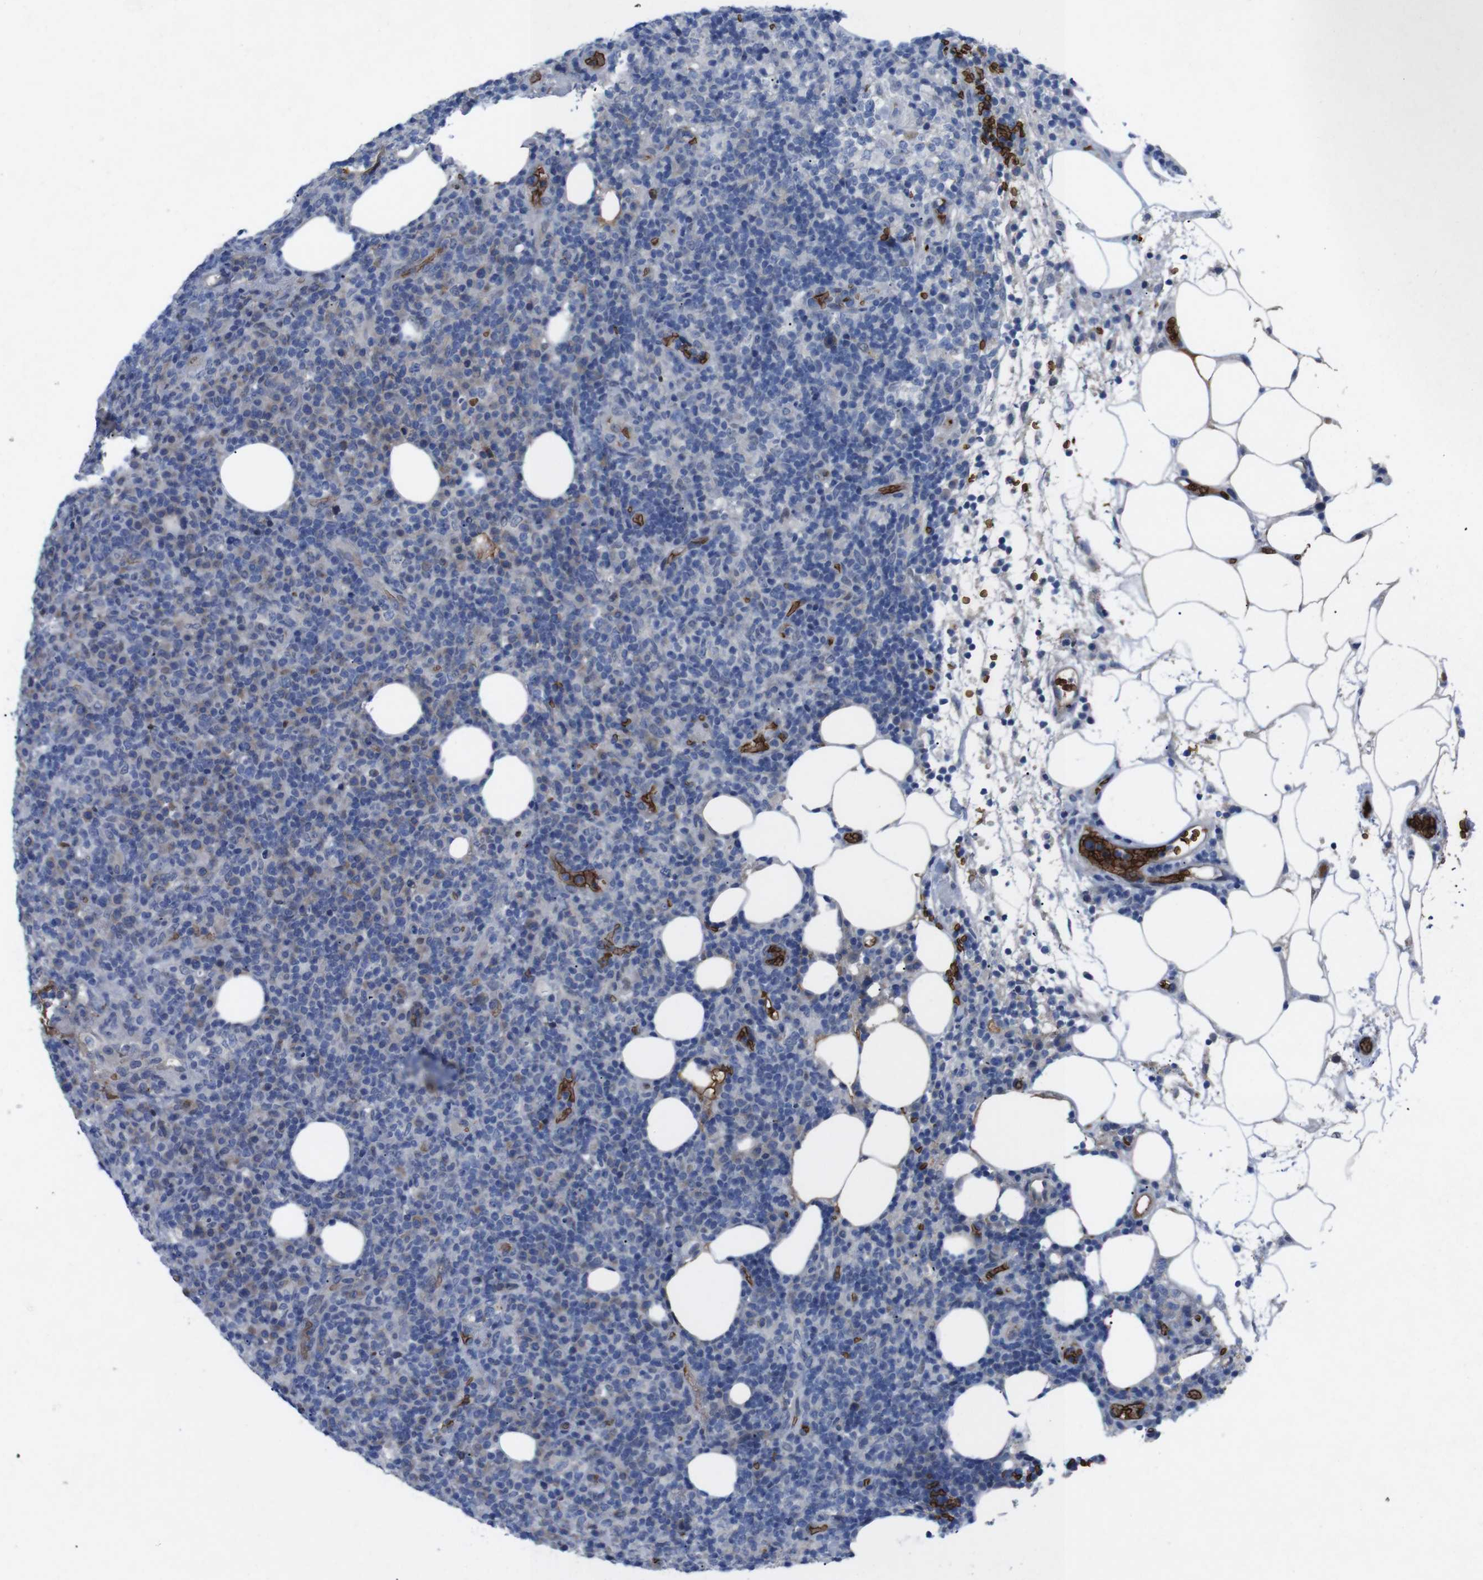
{"staining": {"intensity": "negative", "quantity": "none", "location": "none"}, "tissue": "lymphoma", "cell_type": "Tumor cells", "image_type": "cancer", "snomed": [{"axis": "morphology", "description": "Malignant lymphoma, non-Hodgkin's type, High grade"}, {"axis": "topography", "description": "Lymph node"}], "caption": "This is an immunohistochemistry (IHC) photomicrograph of human malignant lymphoma, non-Hodgkin's type (high-grade). There is no staining in tumor cells.", "gene": "SPTB", "patient": {"sex": "female", "age": 76}}